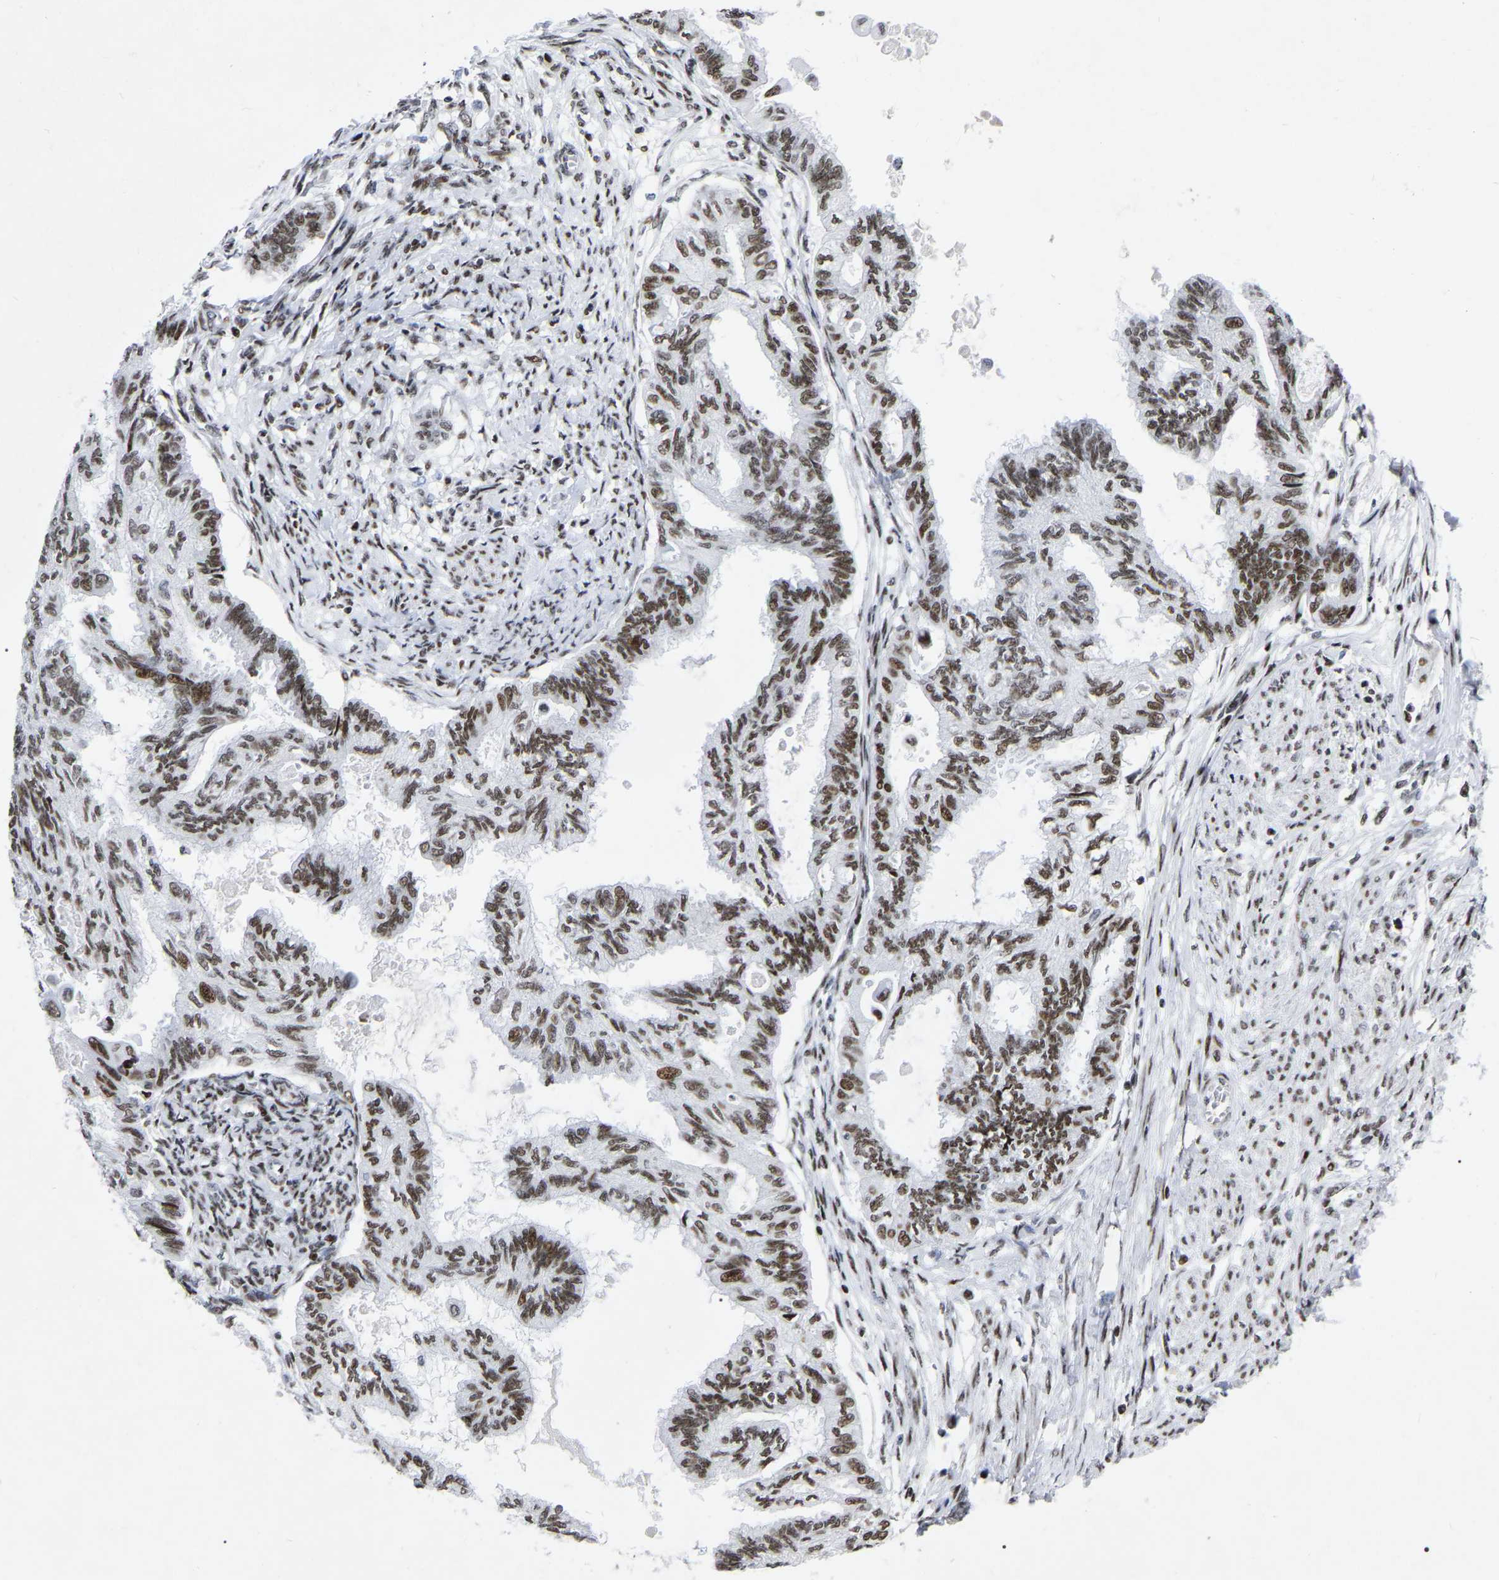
{"staining": {"intensity": "moderate", "quantity": ">75%", "location": "nuclear"}, "tissue": "cervical cancer", "cell_type": "Tumor cells", "image_type": "cancer", "snomed": [{"axis": "morphology", "description": "Normal tissue, NOS"}, {"axis": "morphology", "description": "Adenocarcinoma, NOS"}, {"axis": "topography", "description": "Cervix"}, {"axis": "topography", "description": "Endometrium"}], "caption": "DAB (3,3'-diaminobenzidine) immunohistochemical staining of human cervical cancer (adenocarcinoma) displays moderate nuclear protein staining in about >75% of tumor cells.", "gene": "PRCC", "patient": {"sex": "female", "age": 86}}